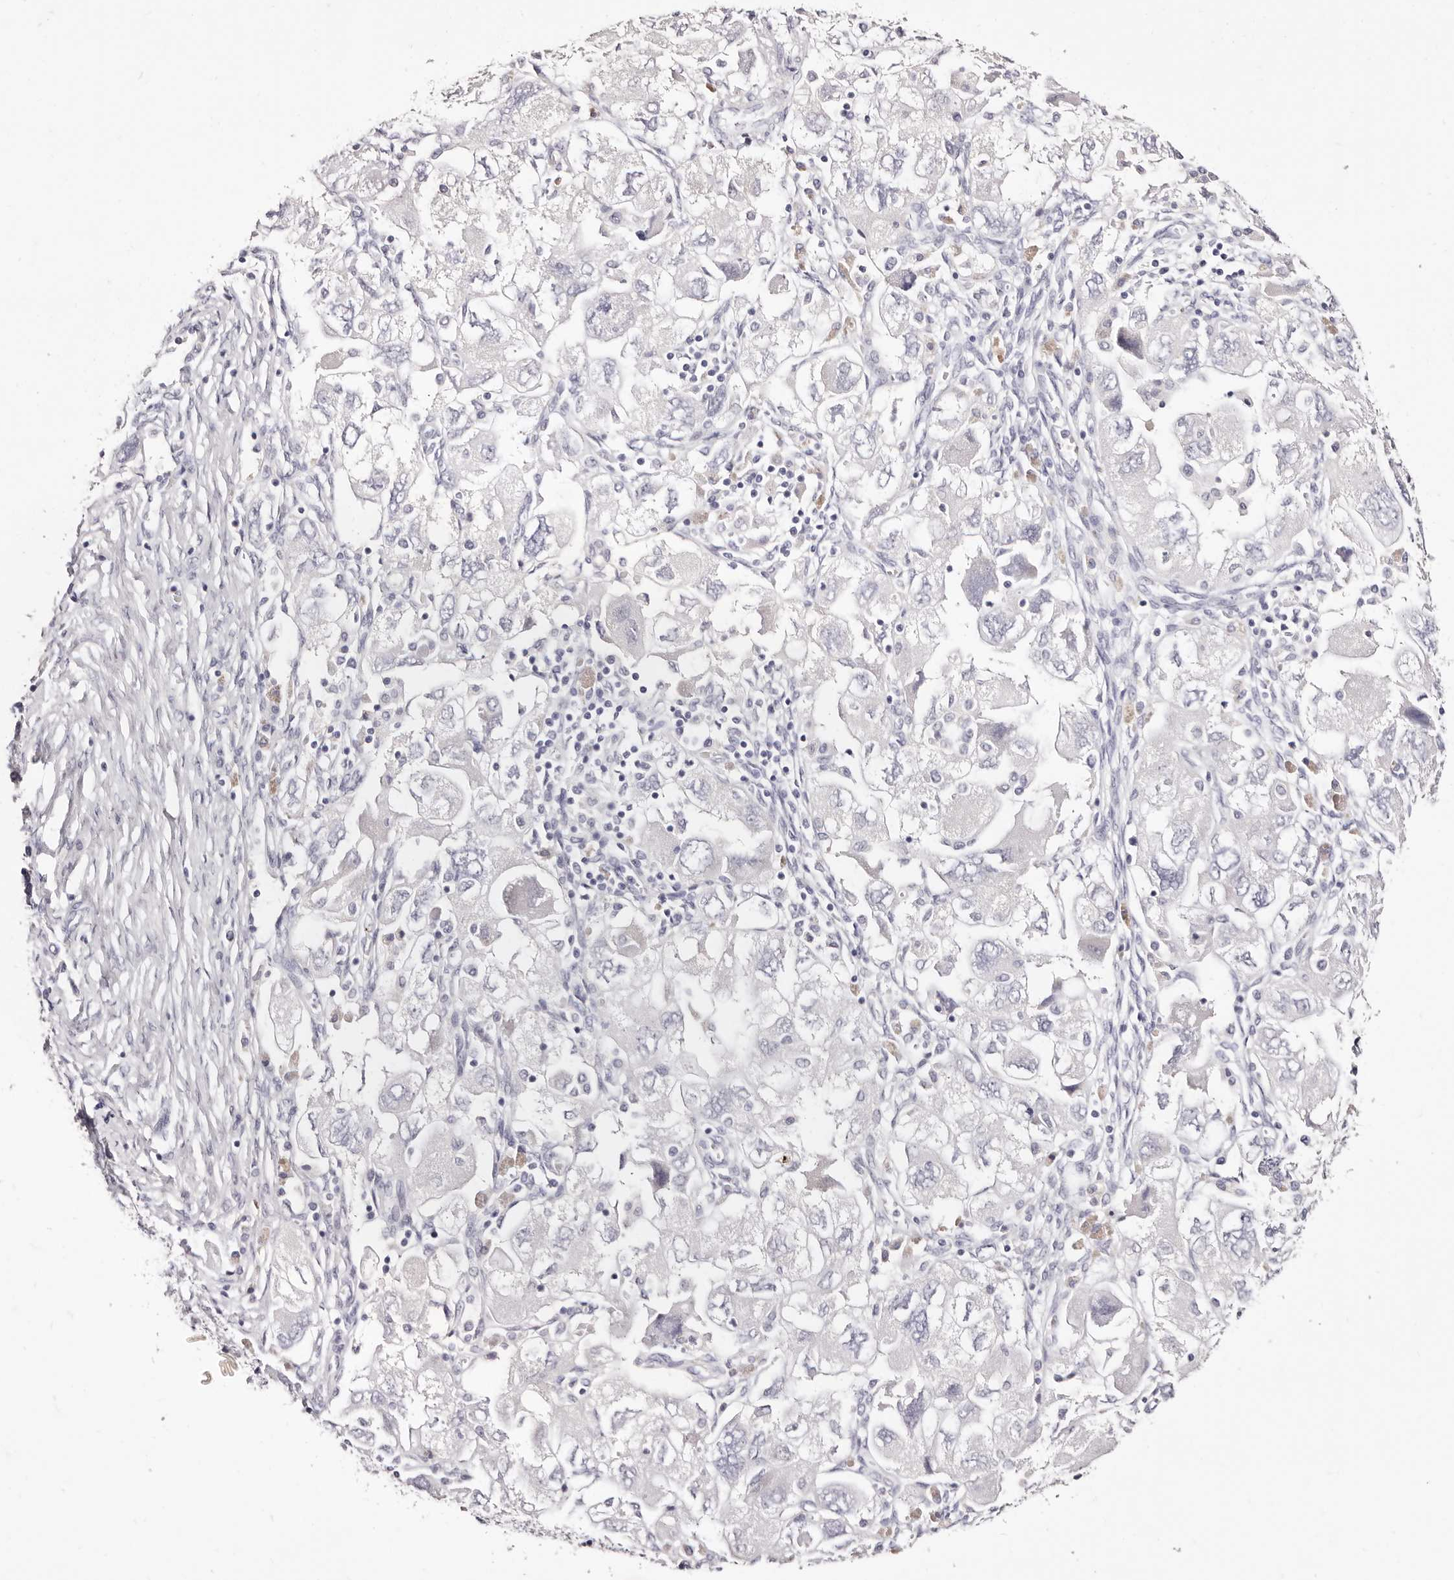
{"staining": {"intensity": "negative", "quantity": "none", "location": "none"}, "tissue": "ovarian cancer", "cell_type": "Tumor cells", "image_type": "cancer", "snomed": [{"axis": "morphology", "description": "Carcinoma, NOS"}, {"axis": "morphology", "description": "Cystadenocarcinoma, serous, NOS"}, {"axis": "topography", "description": "Ovary"}], "caption": "A histopathology image of ovarian cancer stained for a protein reveals no brown staining in tumor cells. (DAB (3,3'-diaminobenzidine) IHC visualized using brightfield microscopy, high magnification).", "gene": "PF4", "patient": {"sex": "female", "age": 69}}